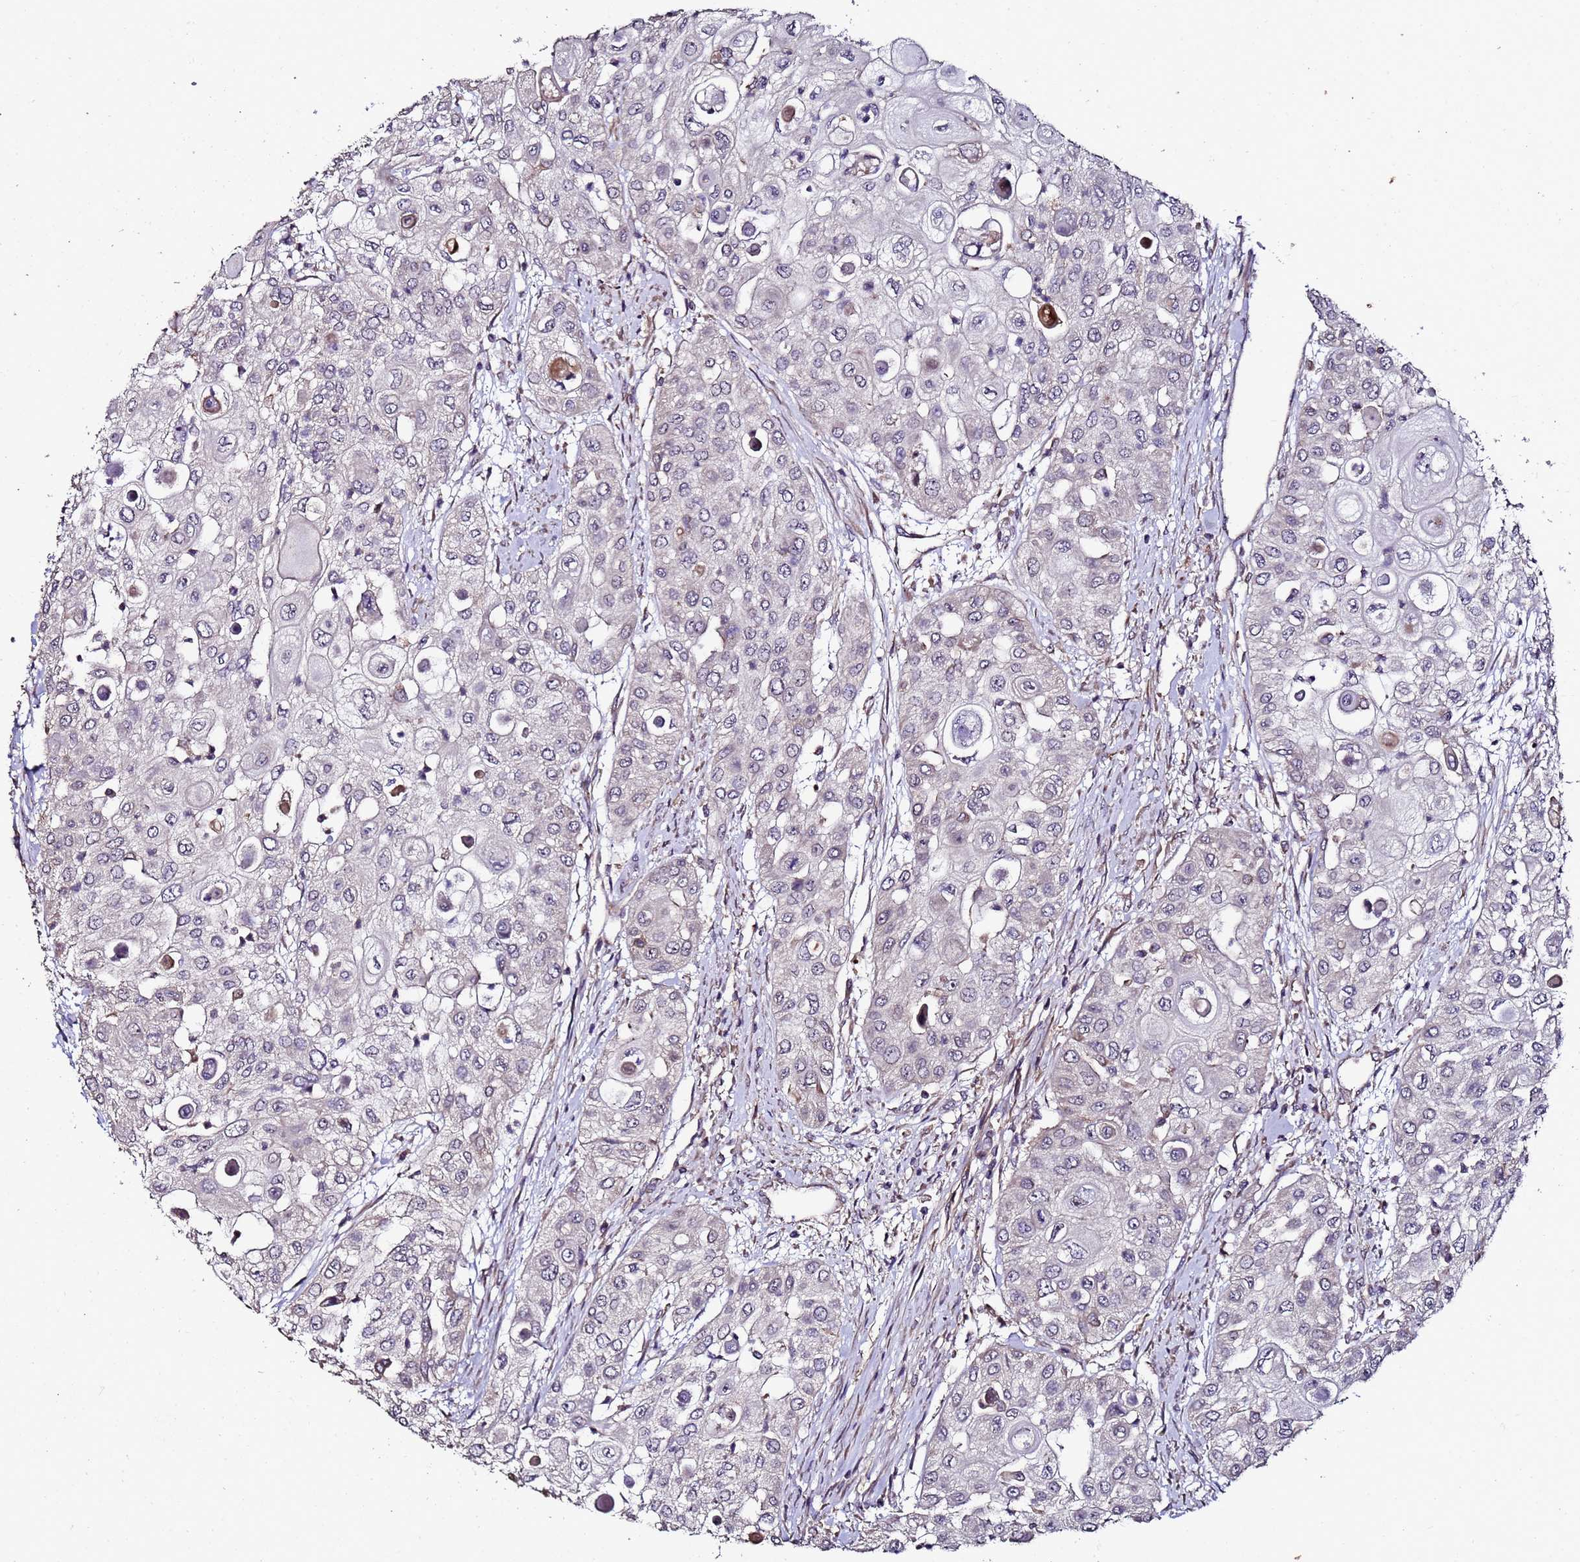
{"staining": {"intensity": "negative", "quantity": "none", "location": "none"}, "tissue": "urothelial cancer", "cell_type": "Tumor cells", "image_type": "cancer", "snomed": [{"axis": "morphology", "description": "Urothelial carcinoma, High grade"}, {"axis": "topography", "description": "Urinary bladder"}], "caption": "This is an immunohistochemistry (IHC) image of human urothelial cancer. There is no staining in tumor cells.", "gene": "PRODH", "patient": {"sex": "female", "age": 79}}